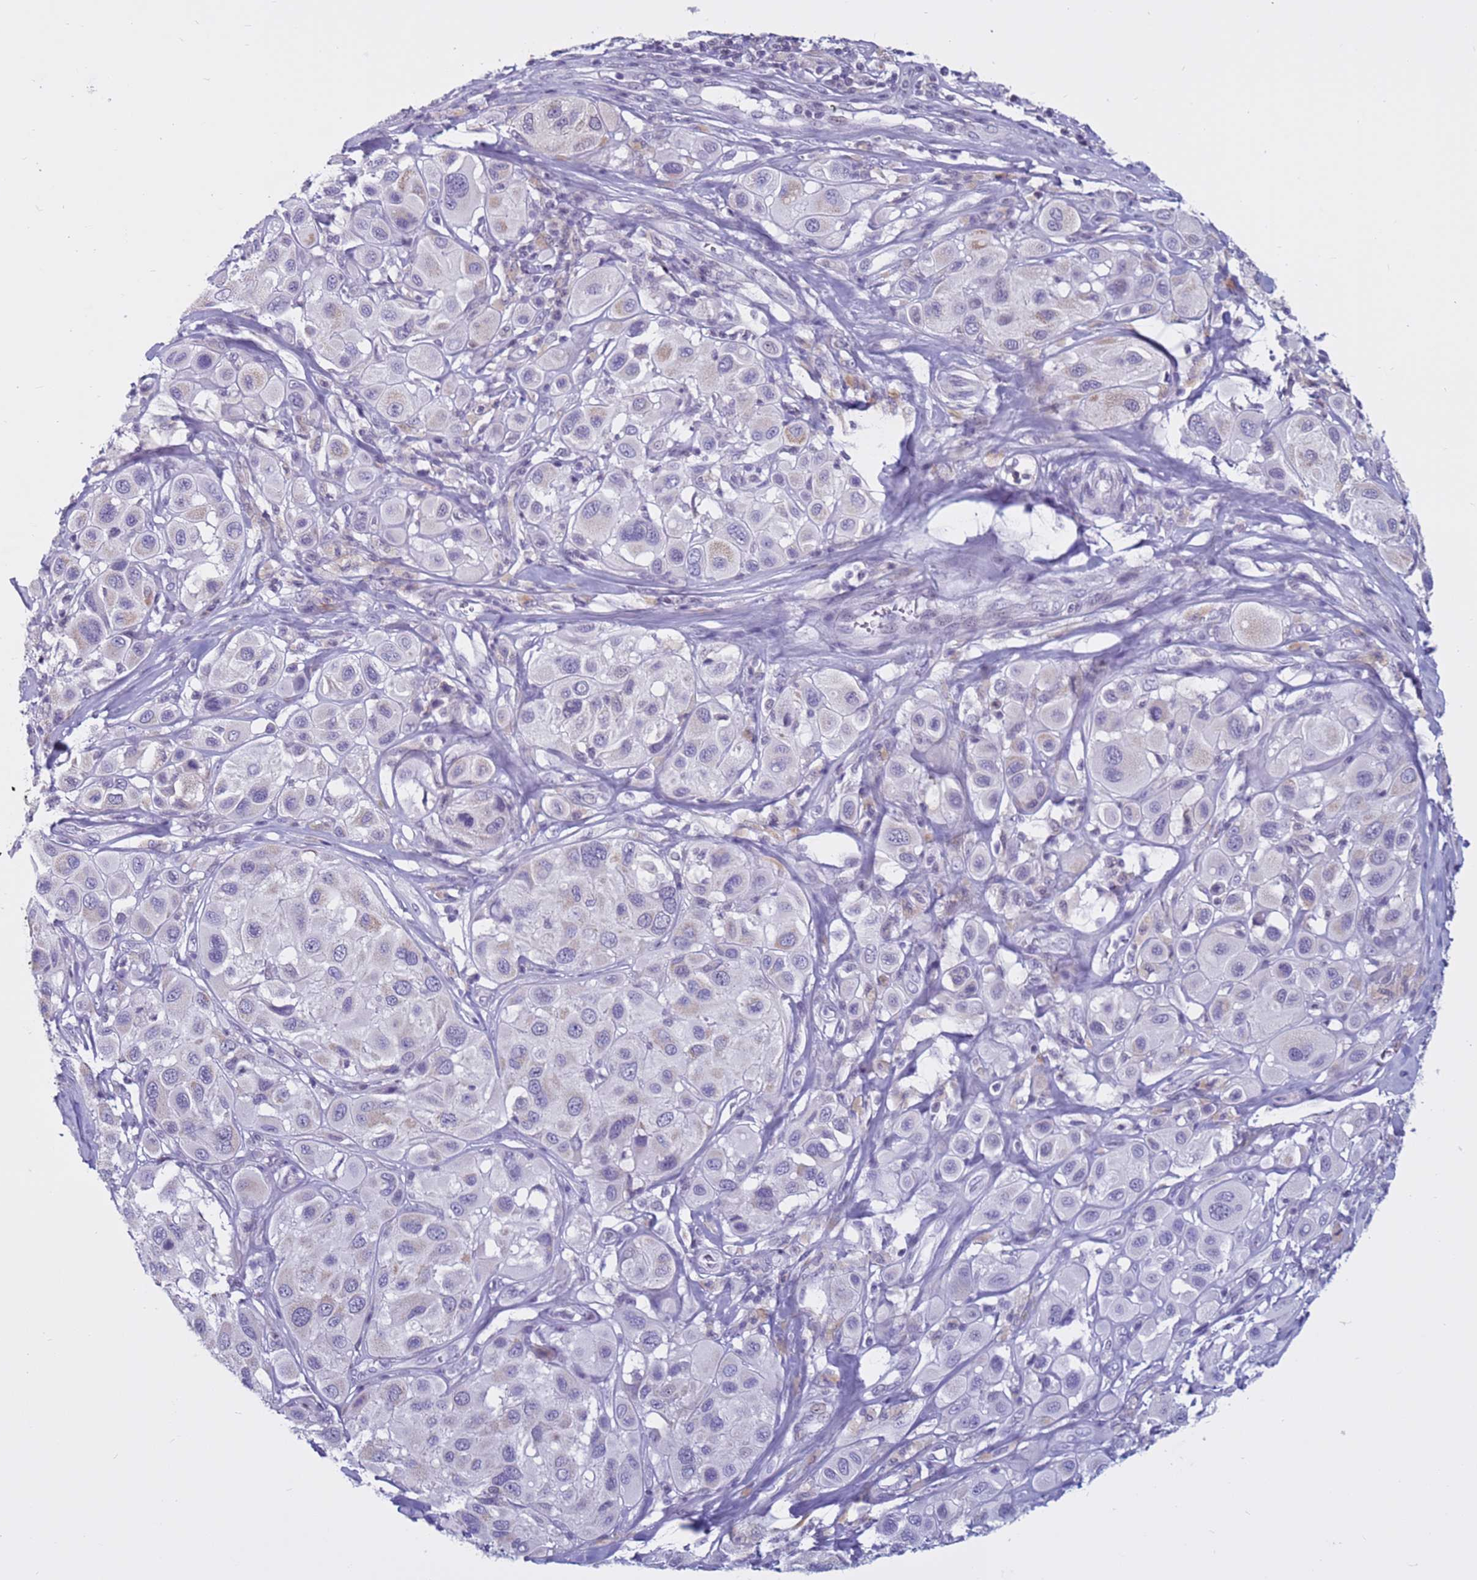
{"staining": {"intensity": "negative", "quantity": "none", "location": "none"}, "tissue": "melanoma", "cell_type": "Tumor cells", "image_type": "cancer", "snomed": [{"axis": "morphology", "description": "Malignant melanoma, Metastatic site"}, {"axis": "topography", "description": "Skin"}], "caption": "Tumor cells show no significant staining in melanoma. (DAB immunohistochemistry, high magnification).", "gene": "CDK2AP2", "patient": {"sex": "male", "age": 41}}